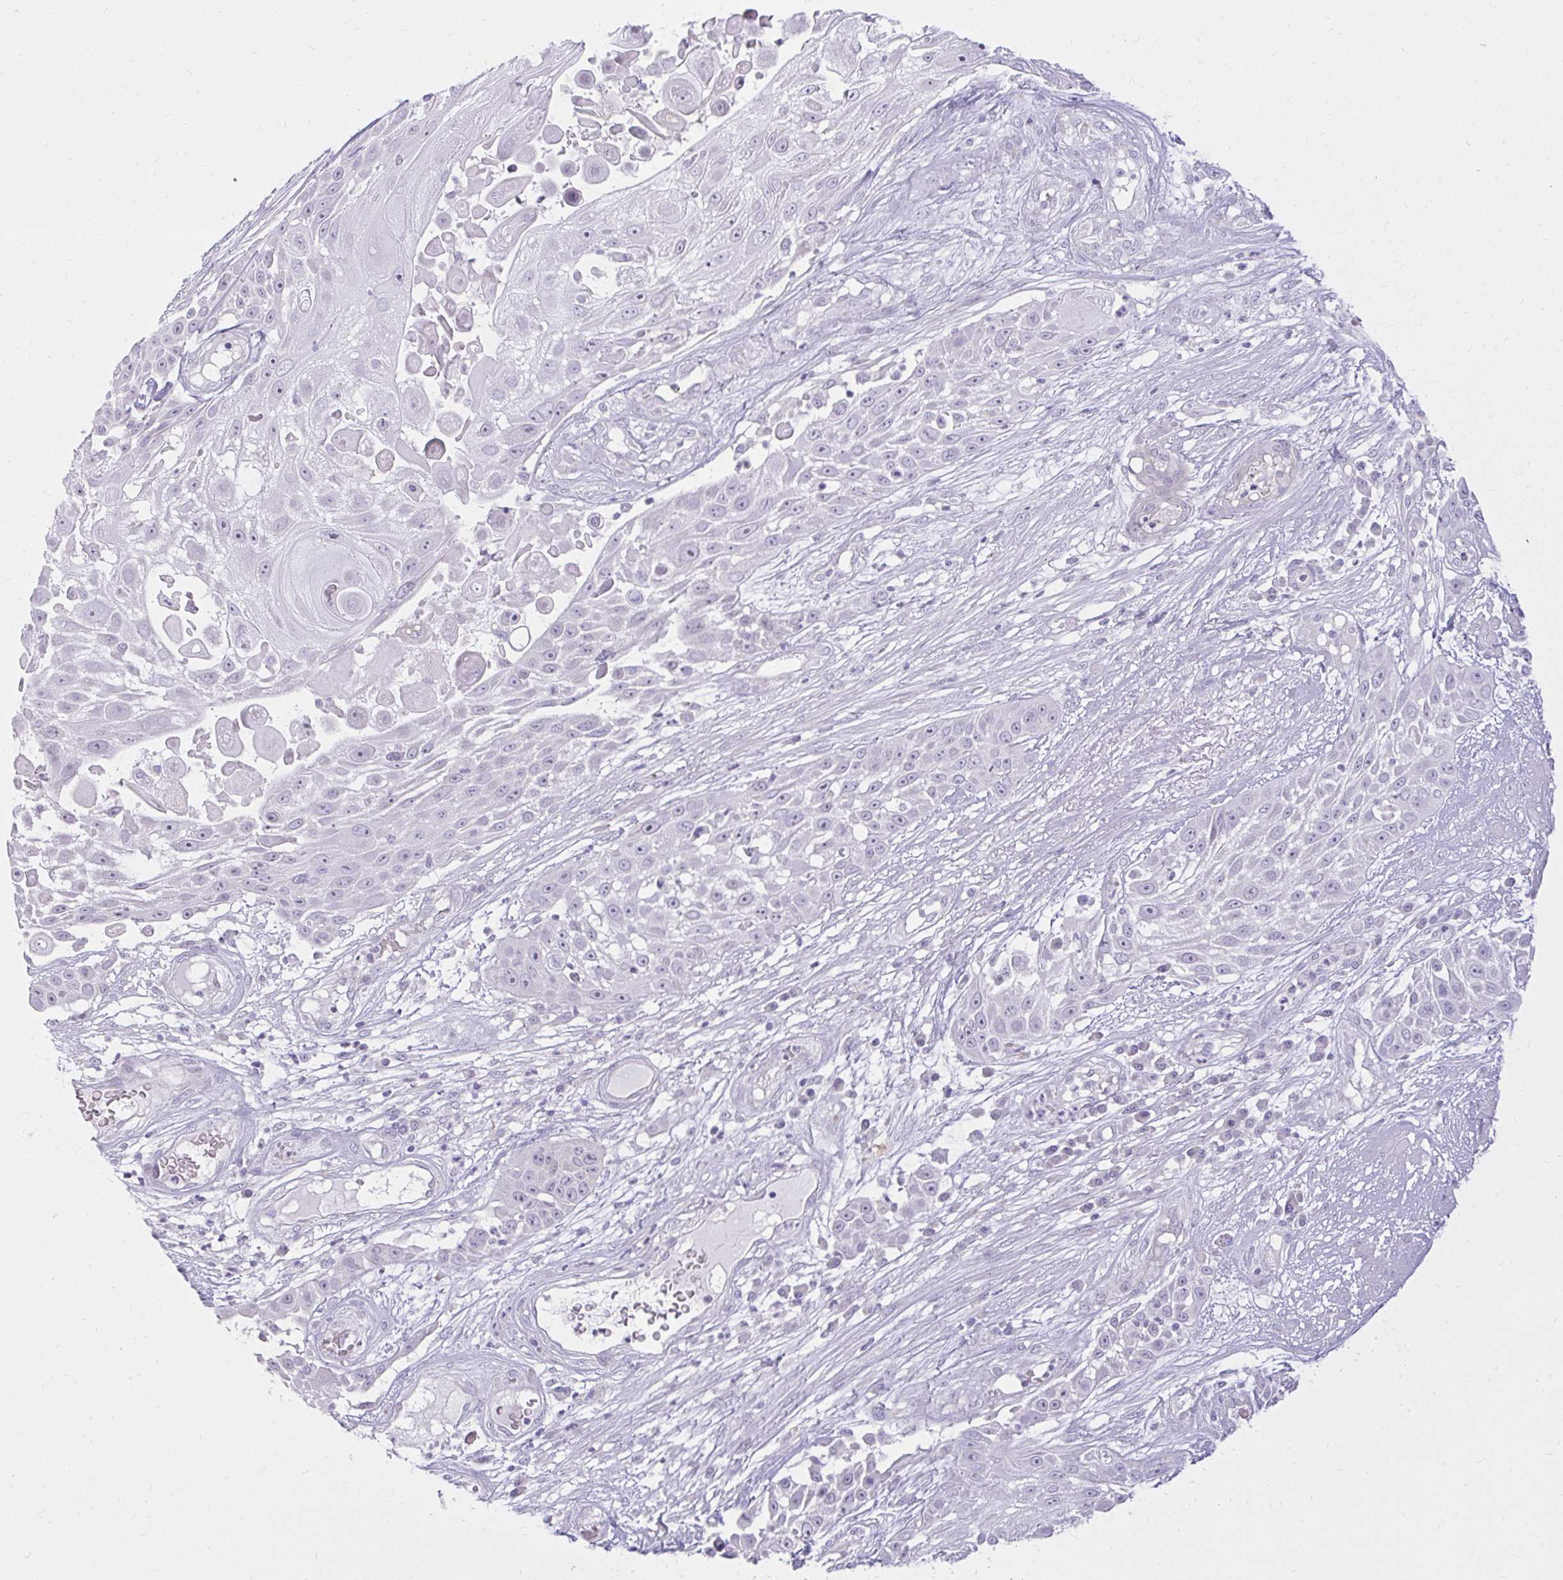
{"staining": {"intensity": "negative", "quantity": "none", "location": "none"}, "tissue": "skin cancer", "cell_type": "Tumor cells", "image_type": "cancer", "snomed": [{"axis": "morphology", "description": "Squamous cell carcinoma, NOS"}, {"axis": "topography", "description": "Skin"}], "caption": "High power microscopy histopathology image of an IHC photomicrograph of skin cancer (squamous cell carcinoma), revealing no significant staining in tumor cells. Brightfield microscopy of IHC stained with DAB (brown) and hematoxylin (blue), captured at high magnification.", "gene": "PRAP1", "patient": {"sex": "female", "age": 86}}